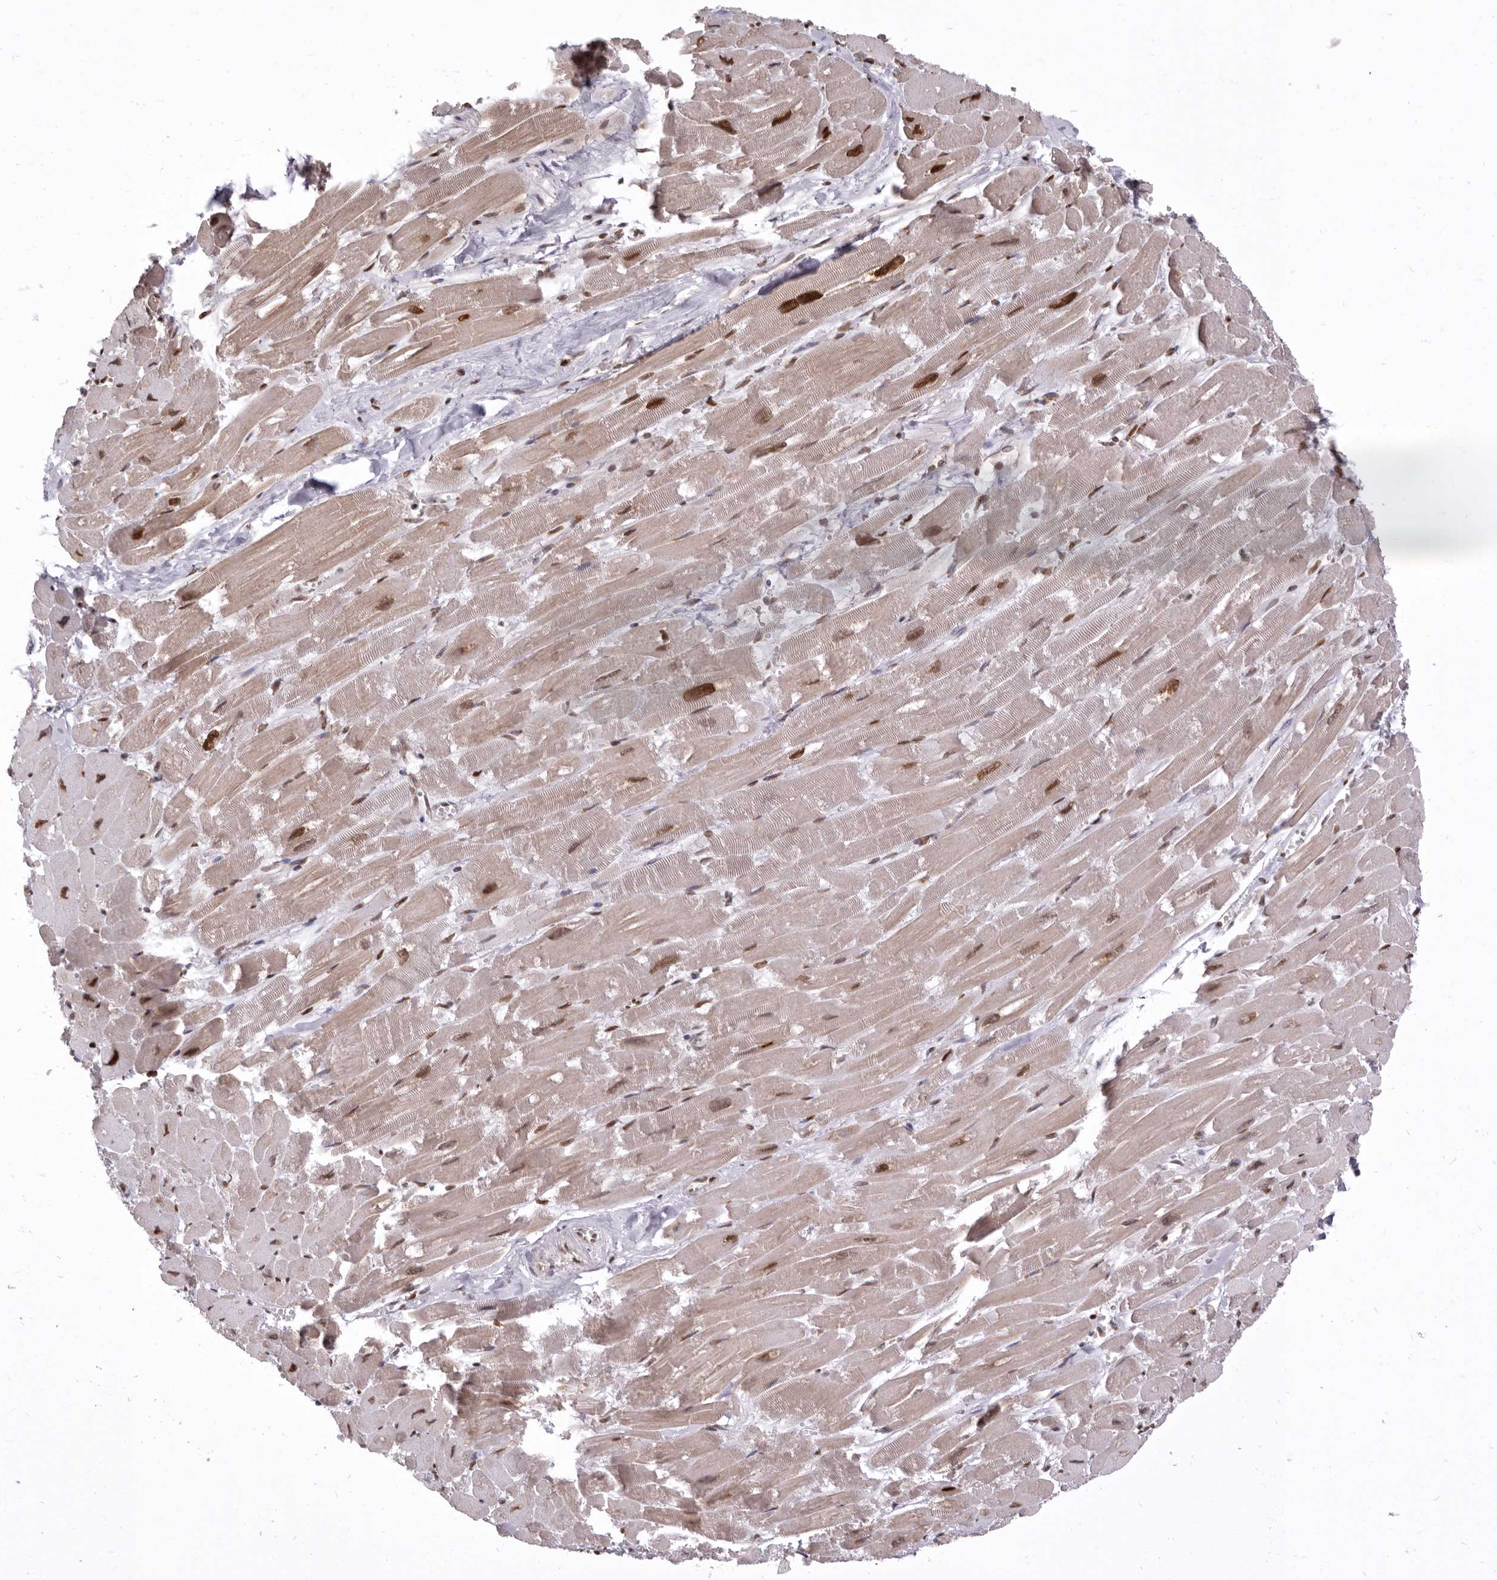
{"staining": {"intensity": "strong", "quantity": ">75%", "location": "nuclear"}, "tissue": "heart muscle", "cell_type": "Cardiomyocytes", "image_type": "normal", "snomed": [{"axis": "morphology", "description": "Normal tissue, NOS"}, {"axis": "topography", "description": "Heart"}], "caption": "Cardiomyocytes exhibit strong nuclear expression in about >75% of cells in normal heart muscle.", "gene": "CHTOP", "patient": {"sex": "male", "age": 54}}